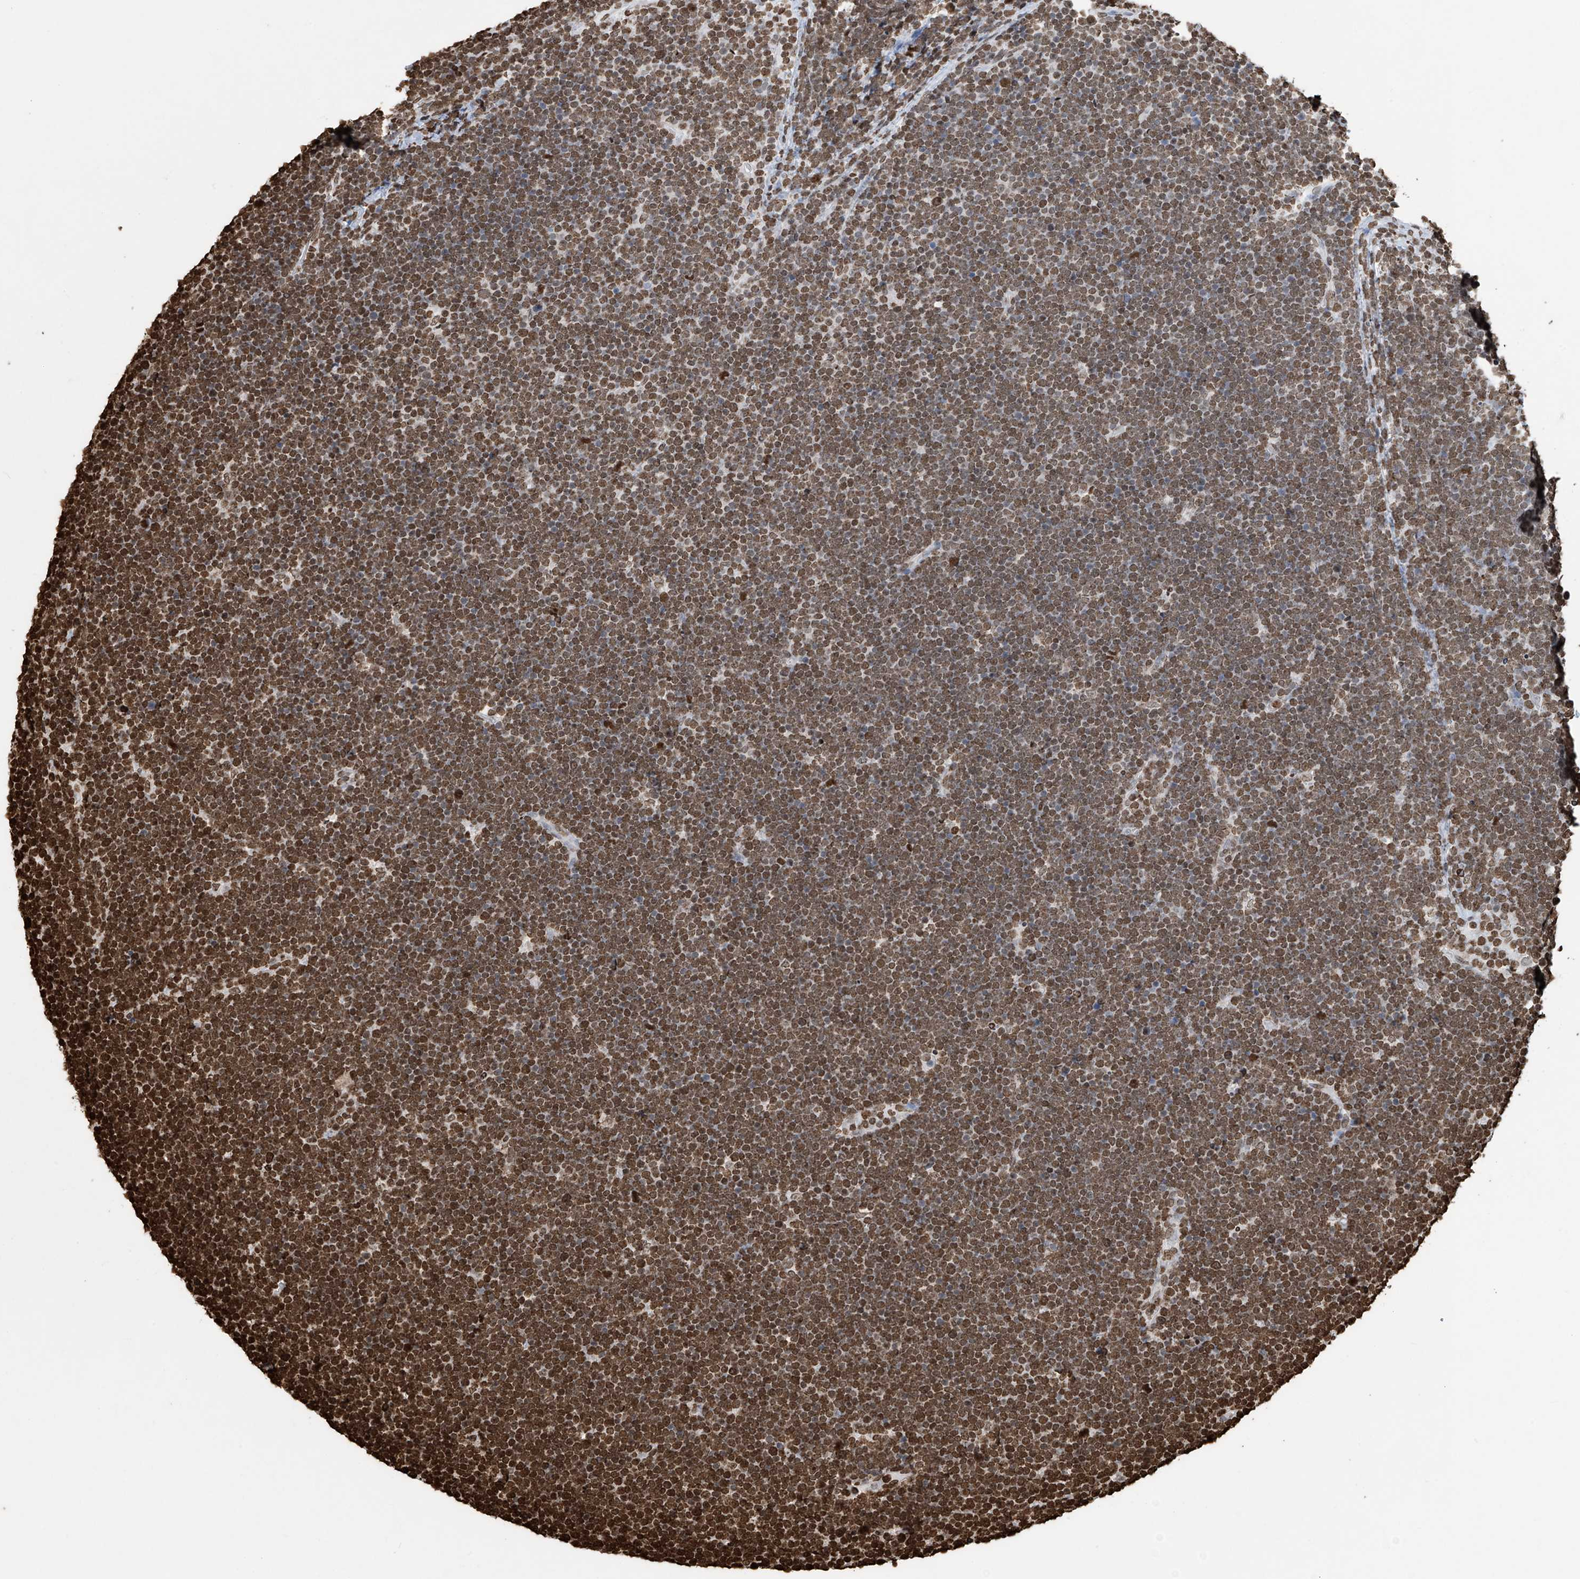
{"staining": {"intensity": "moderate", "quantity": ">75%", "location": "nuclear"}, "tissue": "lymphoma", "cell_type": "Tumor cells", "image_type": "cancer", "snomed": [{"axis": "morphology", "description": "Malignant lymphoma, non-Hodgkin's type, High grade"}, {"axis": "topography", "description": "Lymph node"}], "caption": "Protein staining exhibits moderate nuclear staining in approximately >75% of tumor cells in malignant lymphoma, non-Hodgkin's type (high-grade).", "gene": "DPPA2", "patient": {"sex": "male", "age": 13}}